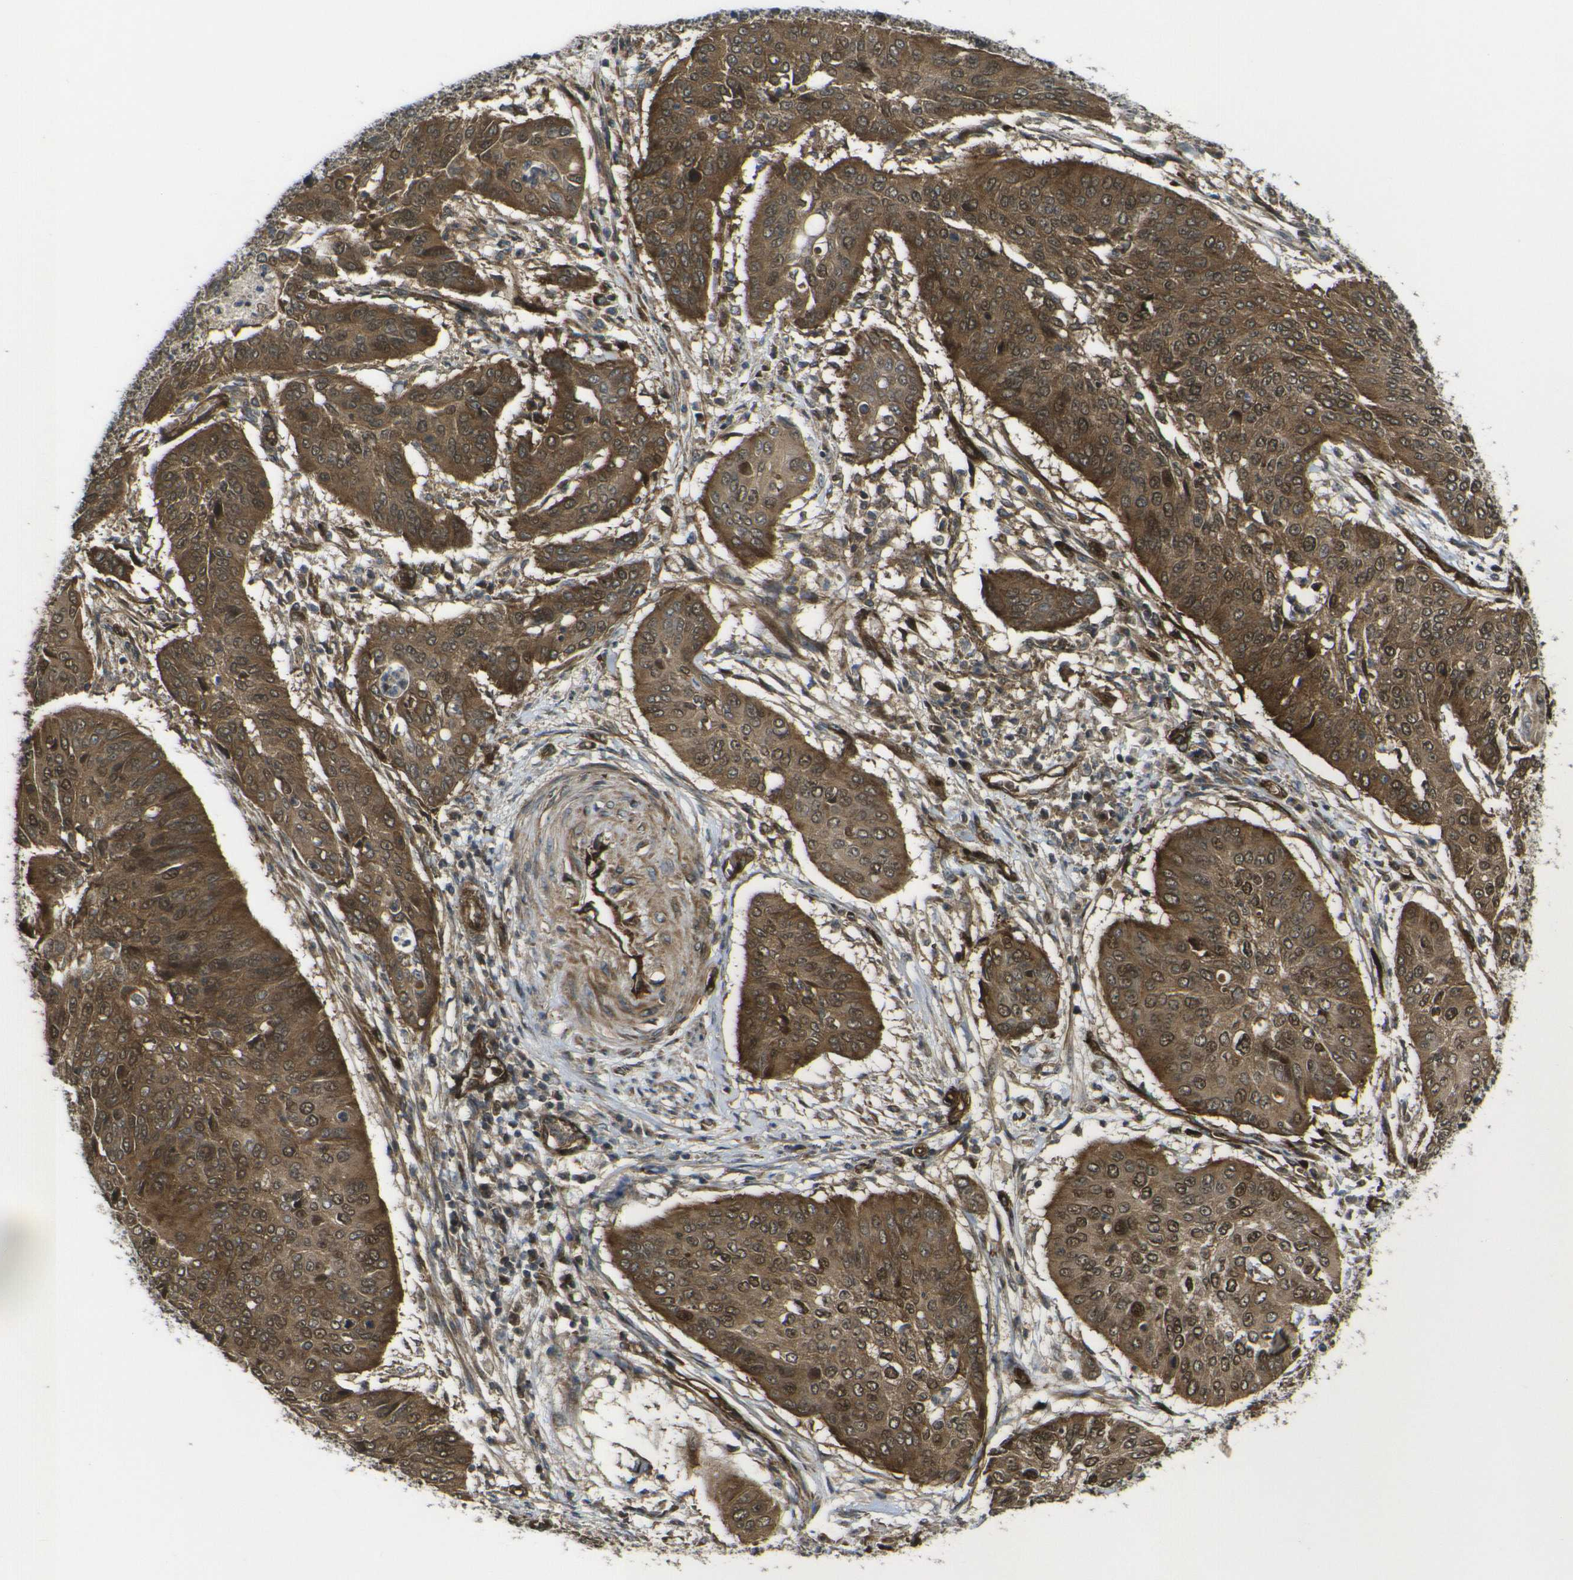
{"staining": {"intensity": "strong", "quantity": ">75%", "location": "cytoplasmic/membranous"}, "tissue": "cervical cancer", "cell_type": "Tumor cells", "image_type": "cancer", "snomed": [{"axis": "morphology", "description": "Normal tissue, NOS"}, {"axis": "morphology", "description": "Squamous cell carcinoma, NOS"}, {"axis": "topography", "description": "Cervix"}], "caption": "IHC staining of squamous cell carcinoma (cervical), which exhibits high levels of strong cytoplasmic/membranous positivity in about >75% of tumor cells indicating strong cytoplasmic/membranous protein staining. The staining was performed using DAB (3,3'-diaminobenzidine) (brown) for protein detection and nuclei were counterstained in hematoxylin (blue).", "gene": "ECE1", "patient": {"sex": "female", "age": 39}}